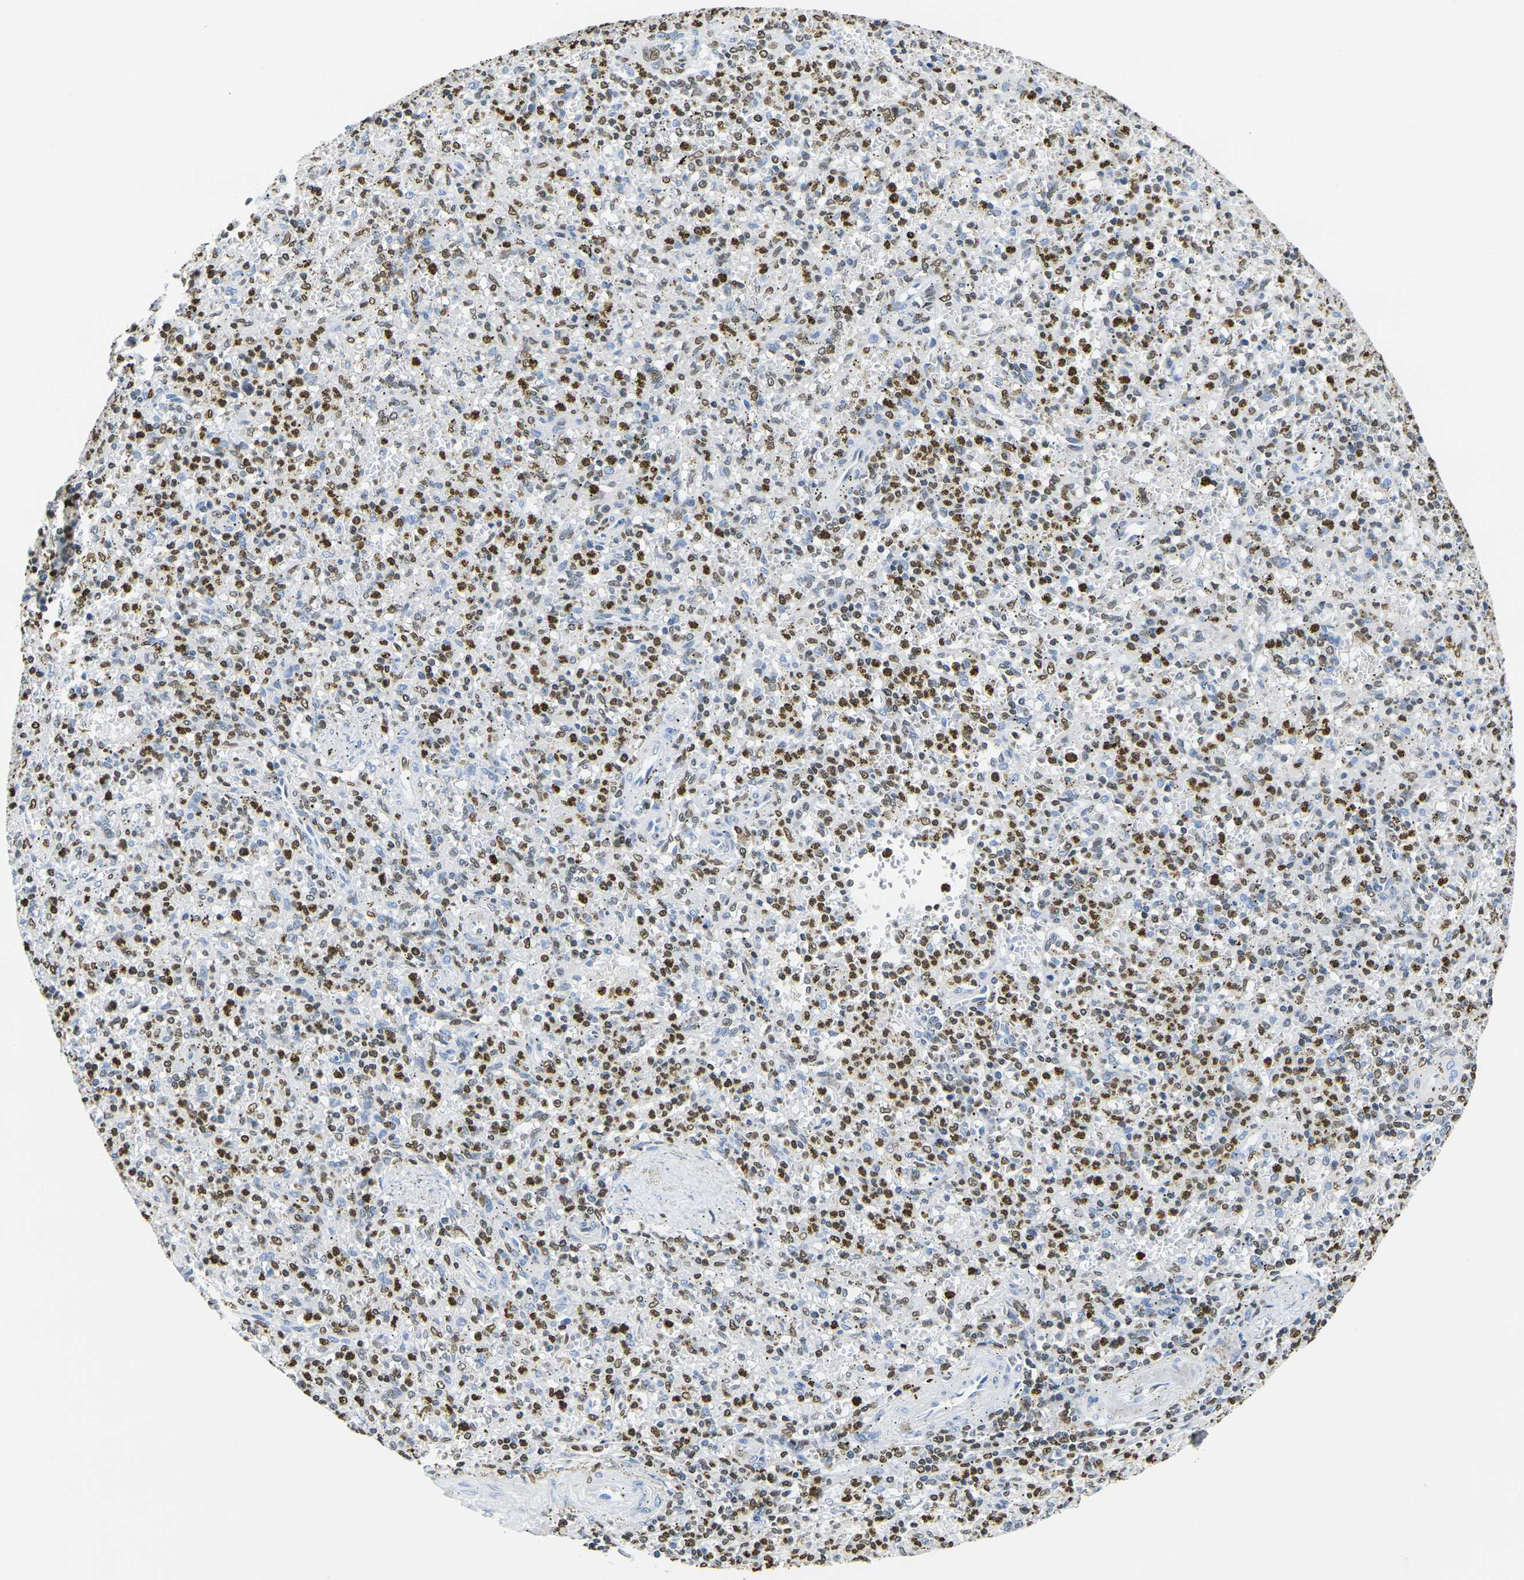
{"staining": {"intensity": "strong", "quantity": "25%-75%", "location": "nuclear"}, "tissue": "spleen", "cell_type": "Cells in red pulp", "image_type": "normal", "snomed": [{"axis": "morphology", "description": "Normal tissue, NOS"}, {"axis": "topography", "description": "Spleen"}], "caption": "Cells in red pulp demonstrate strong nuclear staining in about 25%-75% of cells in benign spleen. The protein of interest is stained brown, and the nuclei are stained in blue (DAB (3,3'-diaminobenzidine) IHC with brightfield microscopy, high magnification).", "gene": "DRAXIN", "patient": {"sex": "male", "age": 72}}